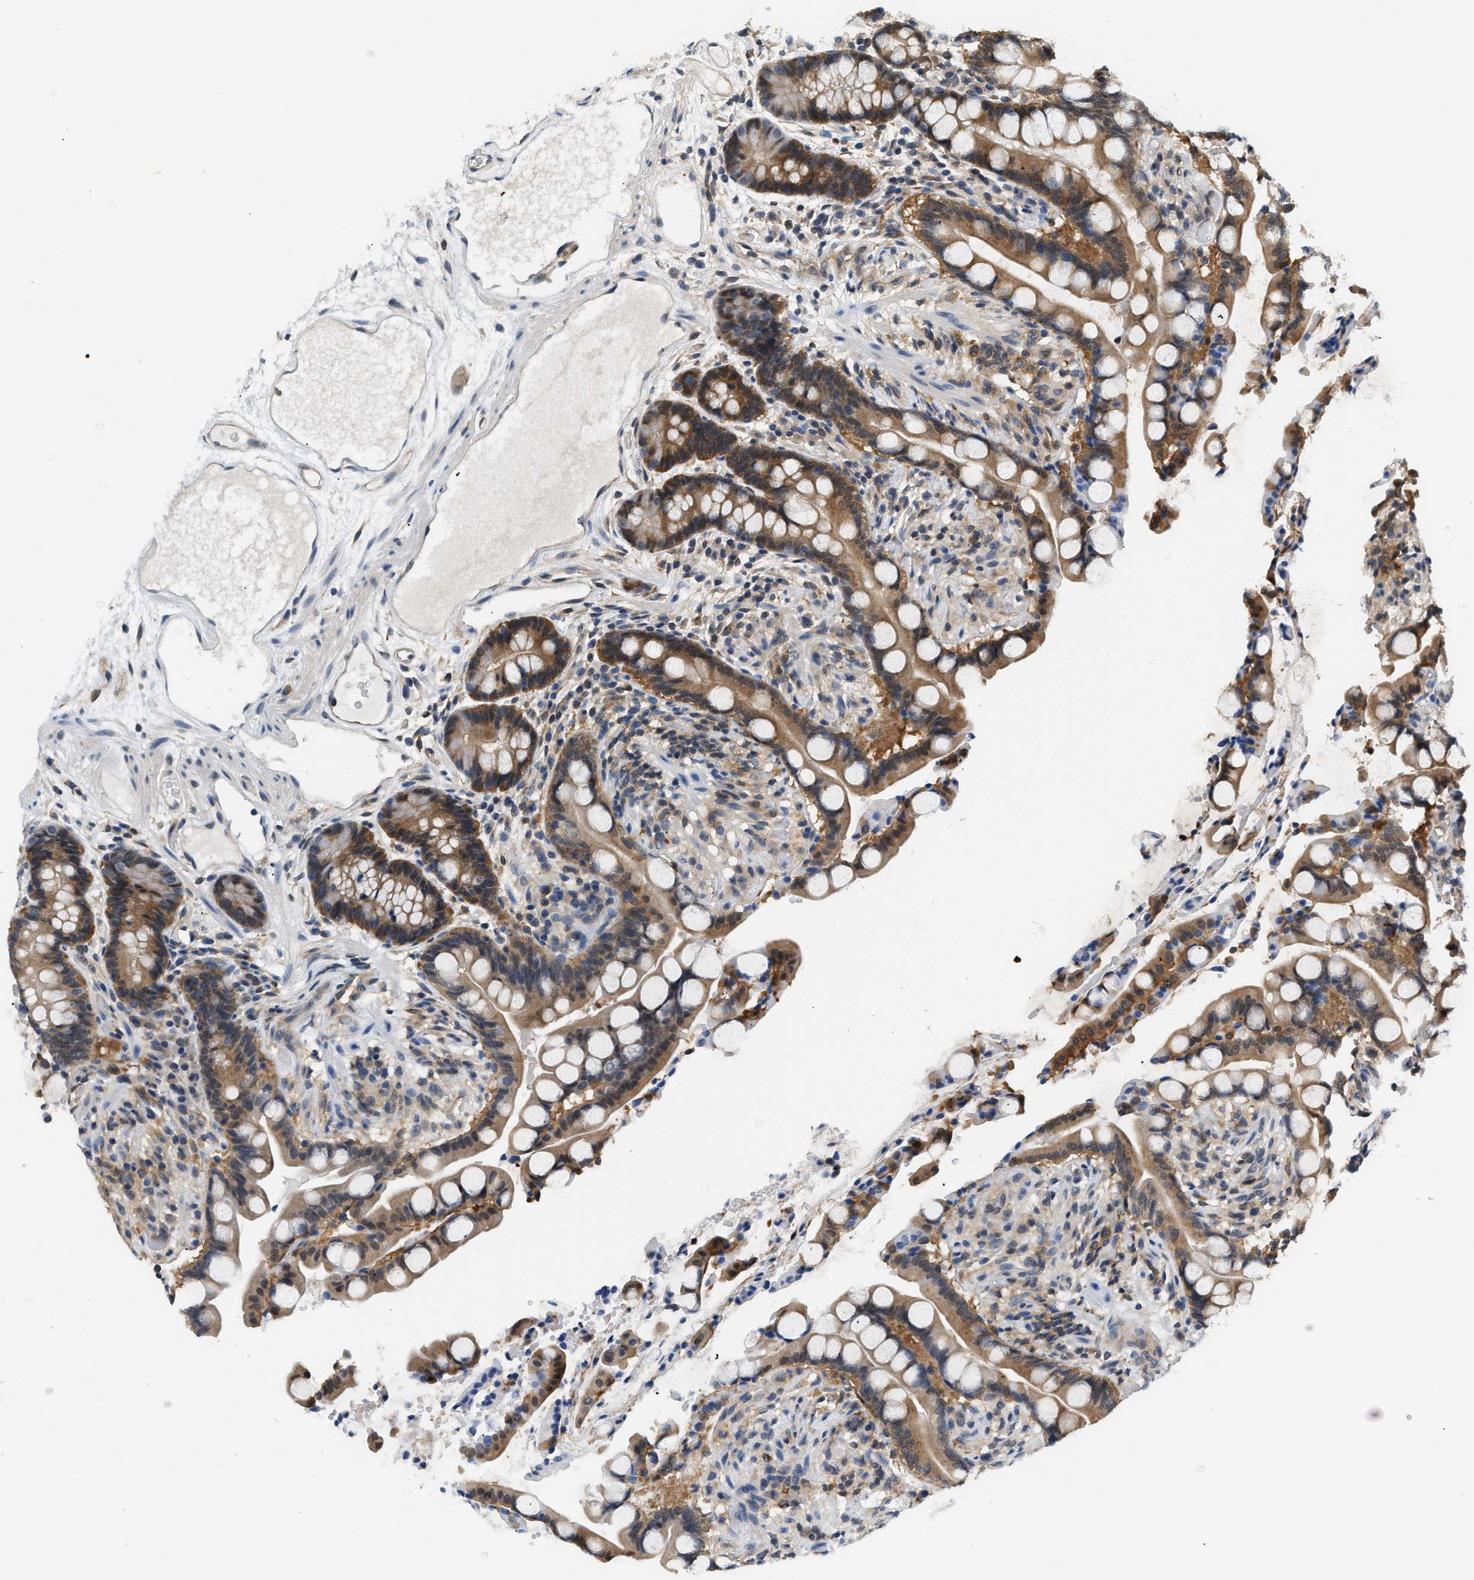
{"staining": {"intensity": "weak", "quantity": "<25%", "location": "cytoplasmic/membranous"}, "tissue": "colon", "cell_type": "Endothelial cells", "image_type": "normal", "snomed": [{"axis": "morphology", "description": "Normal tissue, NOS"}, {"axis": "topography", "description": "Colon"}], "caption": "Immunohistochemistry (IHC) histopathology image of benign human colon stained for a protein (brown), which displays no expression in endothelial cells.", "gene": "EIF4EBP2", "patient": {"sex": "male", "age": 73}}